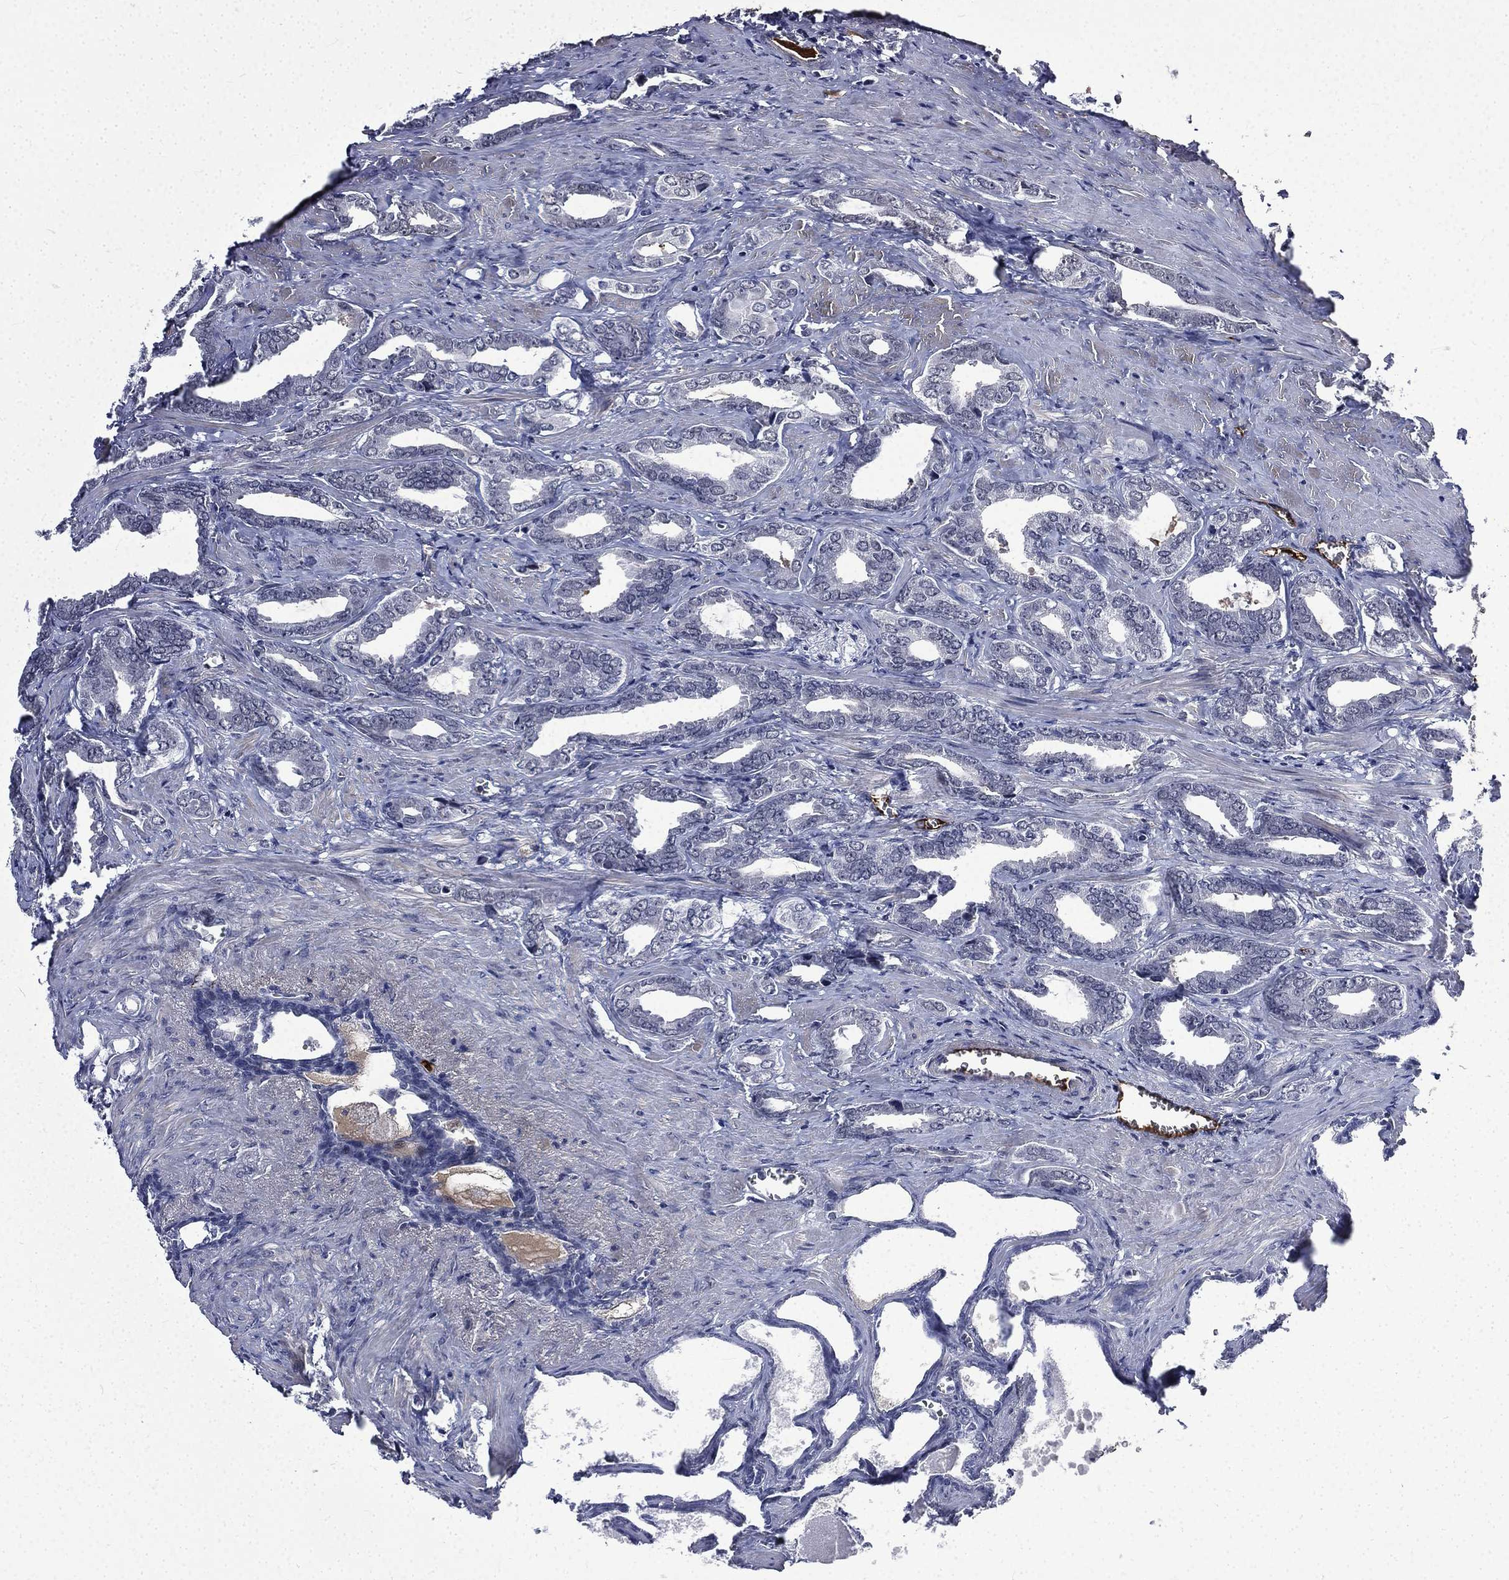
{"staining": {"intensity": "negative", "quantity": "none", "location": "none"}, "tissue": "prostate cancer", "cell_type": "Tumor cells", "image_type": "cancer", "snomed": [{"axis": "morphology", "description": "Adenocarcinoma, NOS"}, {"axis": "topography", "description": "Prostate"}], "caption": "This is a image of IHC staining of prostate cancer, which shows no expression in tumor cells. (Stains: DAB (3,3'-diaminobenzidine) immunohistochemistry (IHC) with hematoxylin counter stain, Microscopy: brightfield microscopy at high magnification).", "gene": "FGG", "patient": {"sex": "male", "age": 66}}